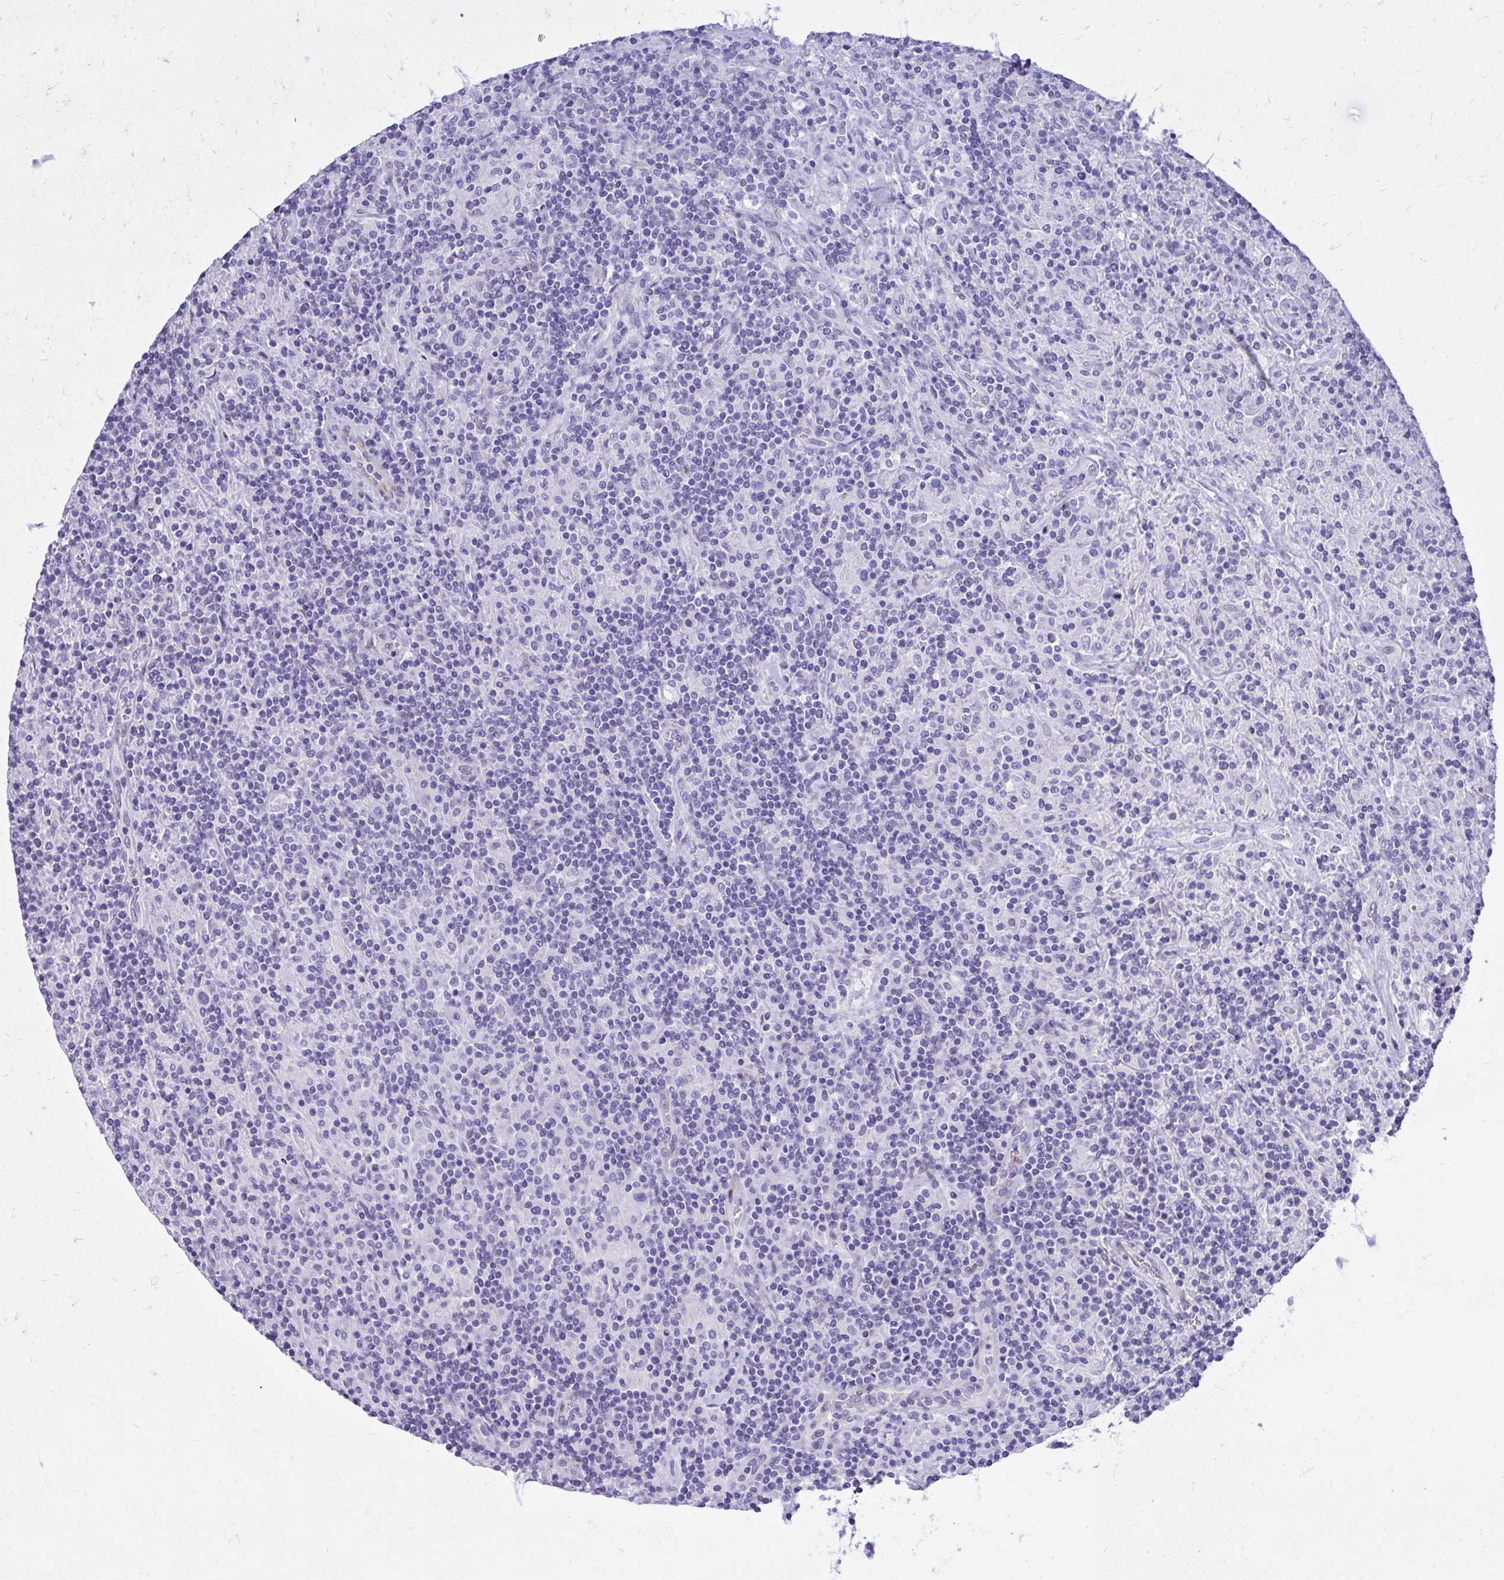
{"staining": {"intensity": "negative", "quantity": "none", "location": "none"}, "tissue": "lymphoma", "cell_type": "Tumor cells", "image_type": "cancer", "snomed": [{"axis": "morphology", "description": "Hodgkin's disease, NOS"}, {"axis": "topography", "description": "Lymph node"}], "caption": "Hodgkin's disease stained for a protein using IHC demonstrates no staining tumor cells.", "gene": "ADAMTSL1", "patient": {"sex": "male", "age": 70}}